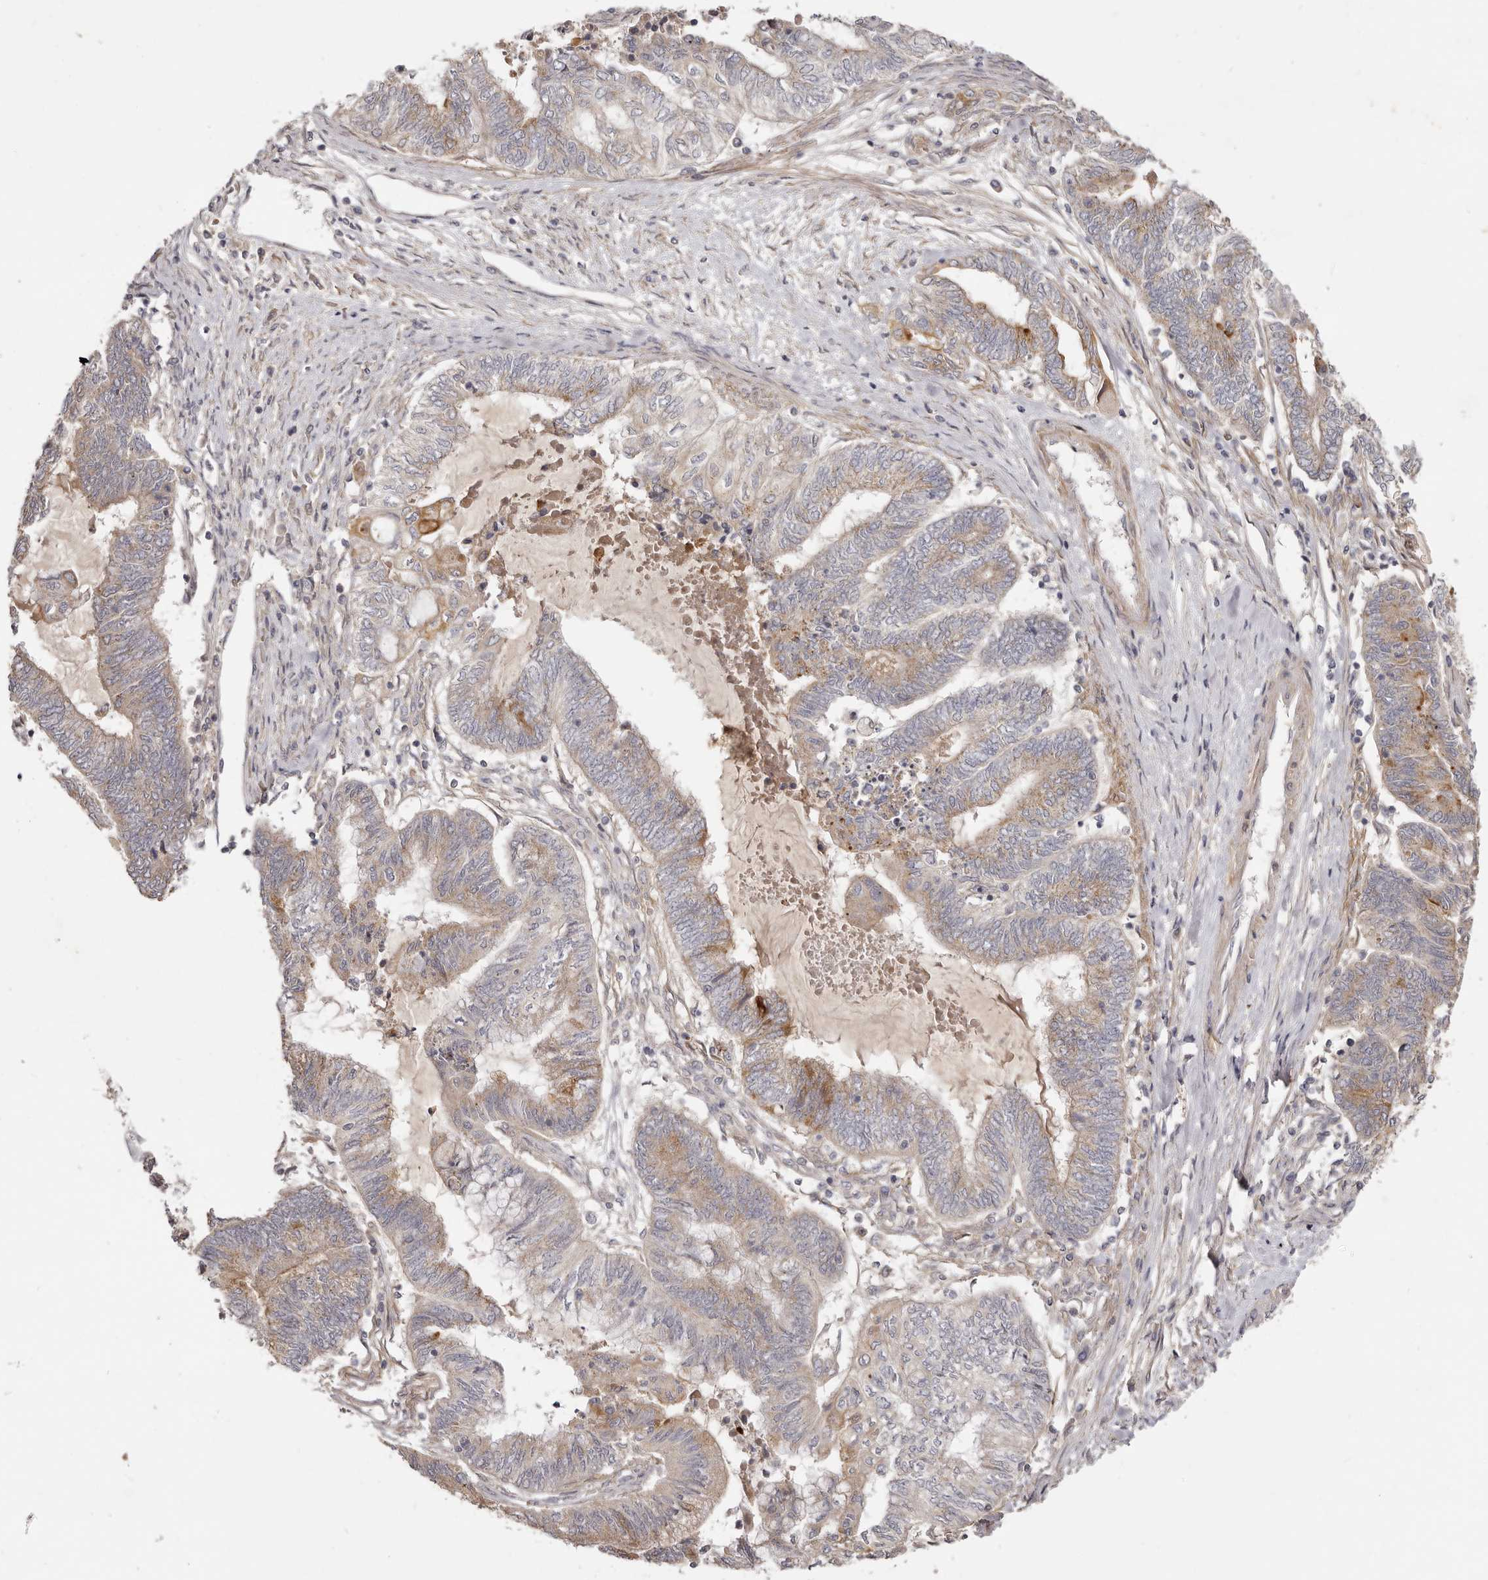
{"staining": {"intensity": "weak", "quantity": ">75%", "location": "cytoplasmic/membranous"}, "tissue": "endometrial cancer", "cell_type": "Tumor cells", "image_type": "cancer", "snomed": [{"axis": "morphology", "description": "Adenocarcinoma, NOS"}, {"axis": "topography", "description": "Uterus"}, {"axis": "topography", "description": "Endometrium"}], "caption": "The histopathology image demonstrates staining of endometrial cancer, revealing weak cytoplasmic/membranous protein positivity (brown color) within tumor cells.", "gene": "ADAMTS9", "patient": {"sex": "female", "age": 70}}